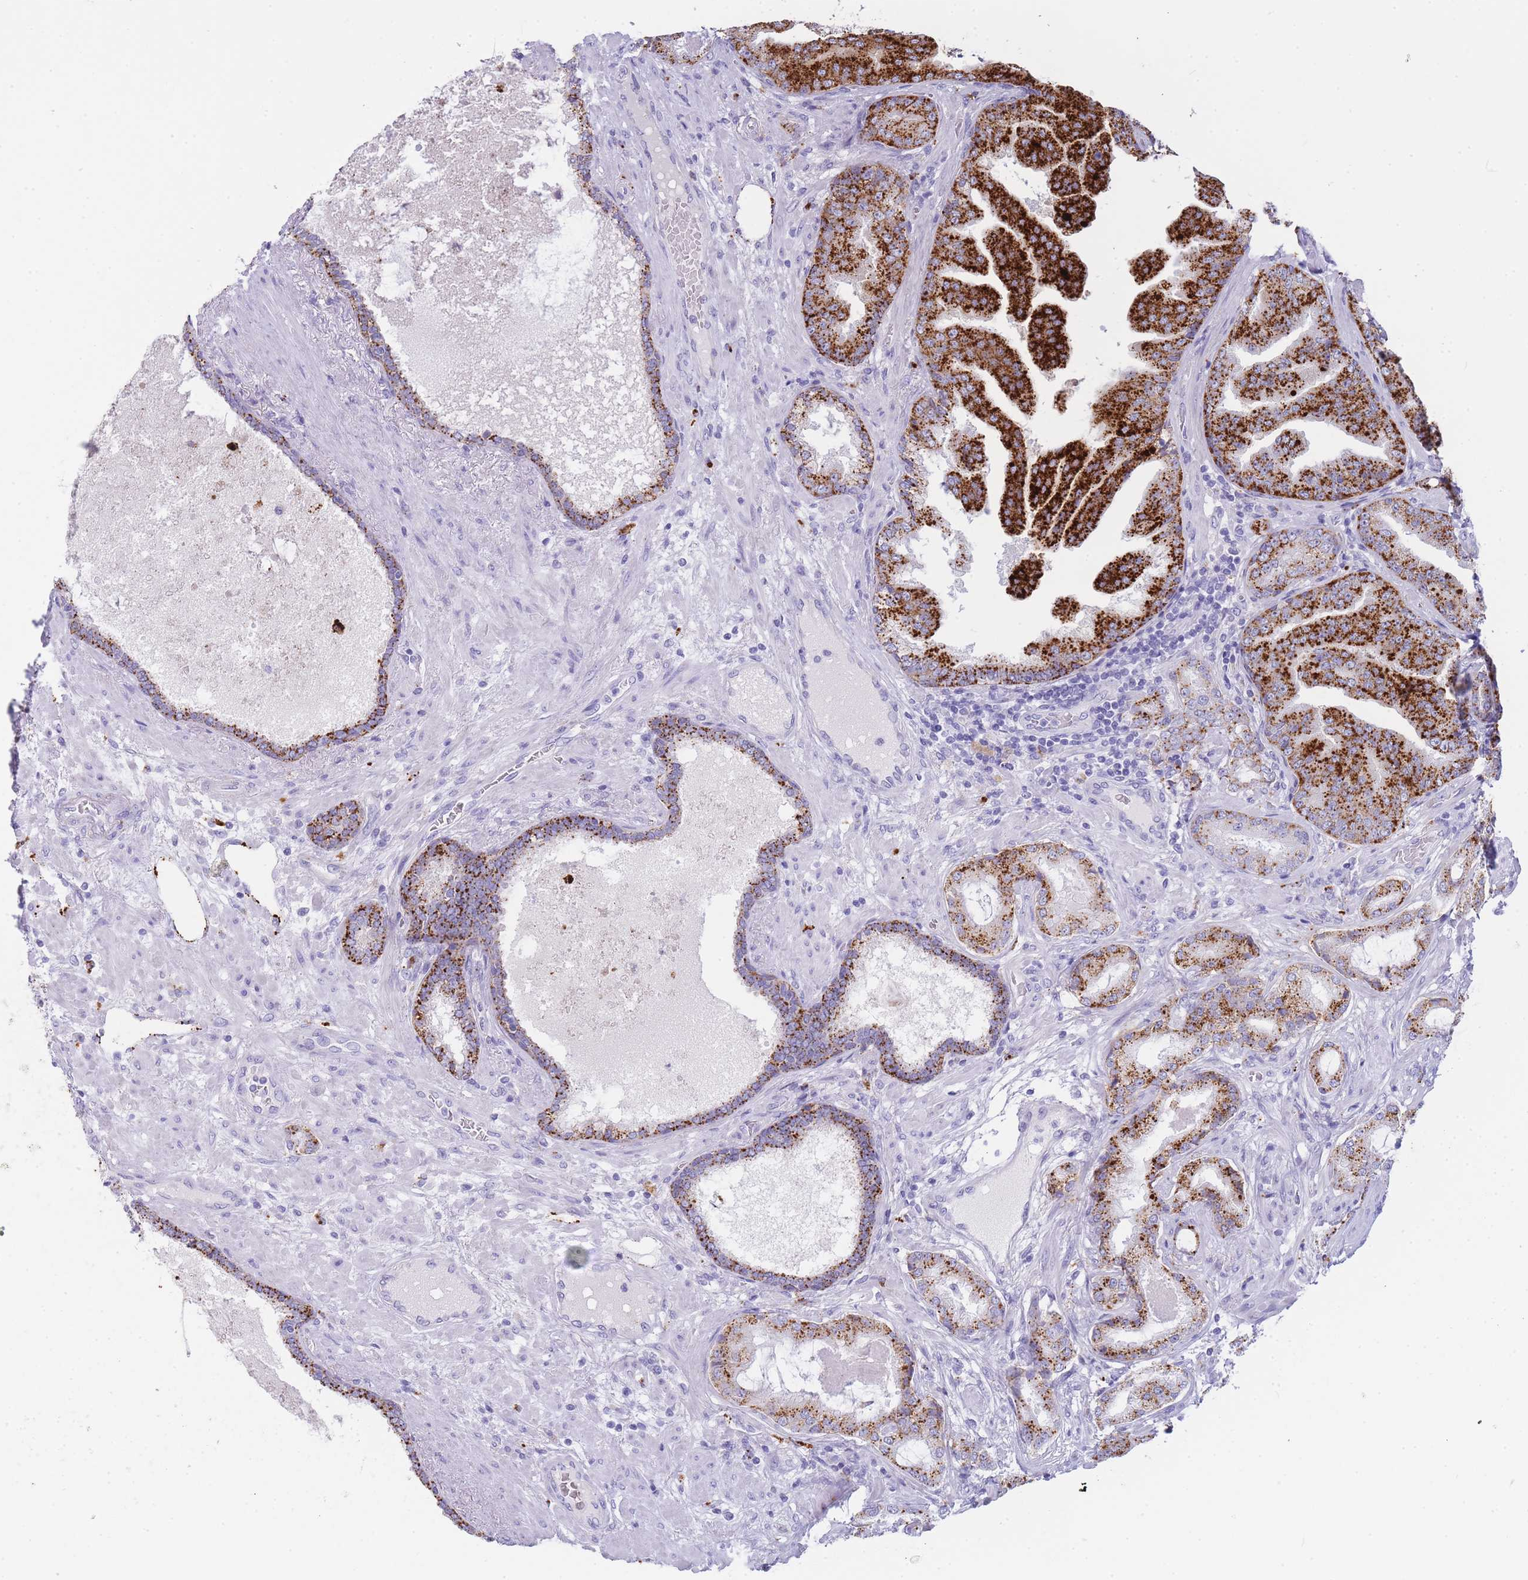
{"staining": {"intensity": "strong", "quantity": ">75%", "location": "cytoplasmic/membranous"}, "tissue": "prostate cancer", "cell_type": "Tumor cells", "image_type": "cancer", "snomed": [{"axis": "morphology", "description": "Adenocarcinoma, High grade"}, {"axis": "topography", "description": "Prostate"}], "caption": "High-grade adenocarcinoma (prostate) stained with a brown dye demonstrates strong cytoplasmic/membranous positive expression in about >75% of tumor cells.", "gene": "GAA", "patient": {"sex": "male", "age": 68}}